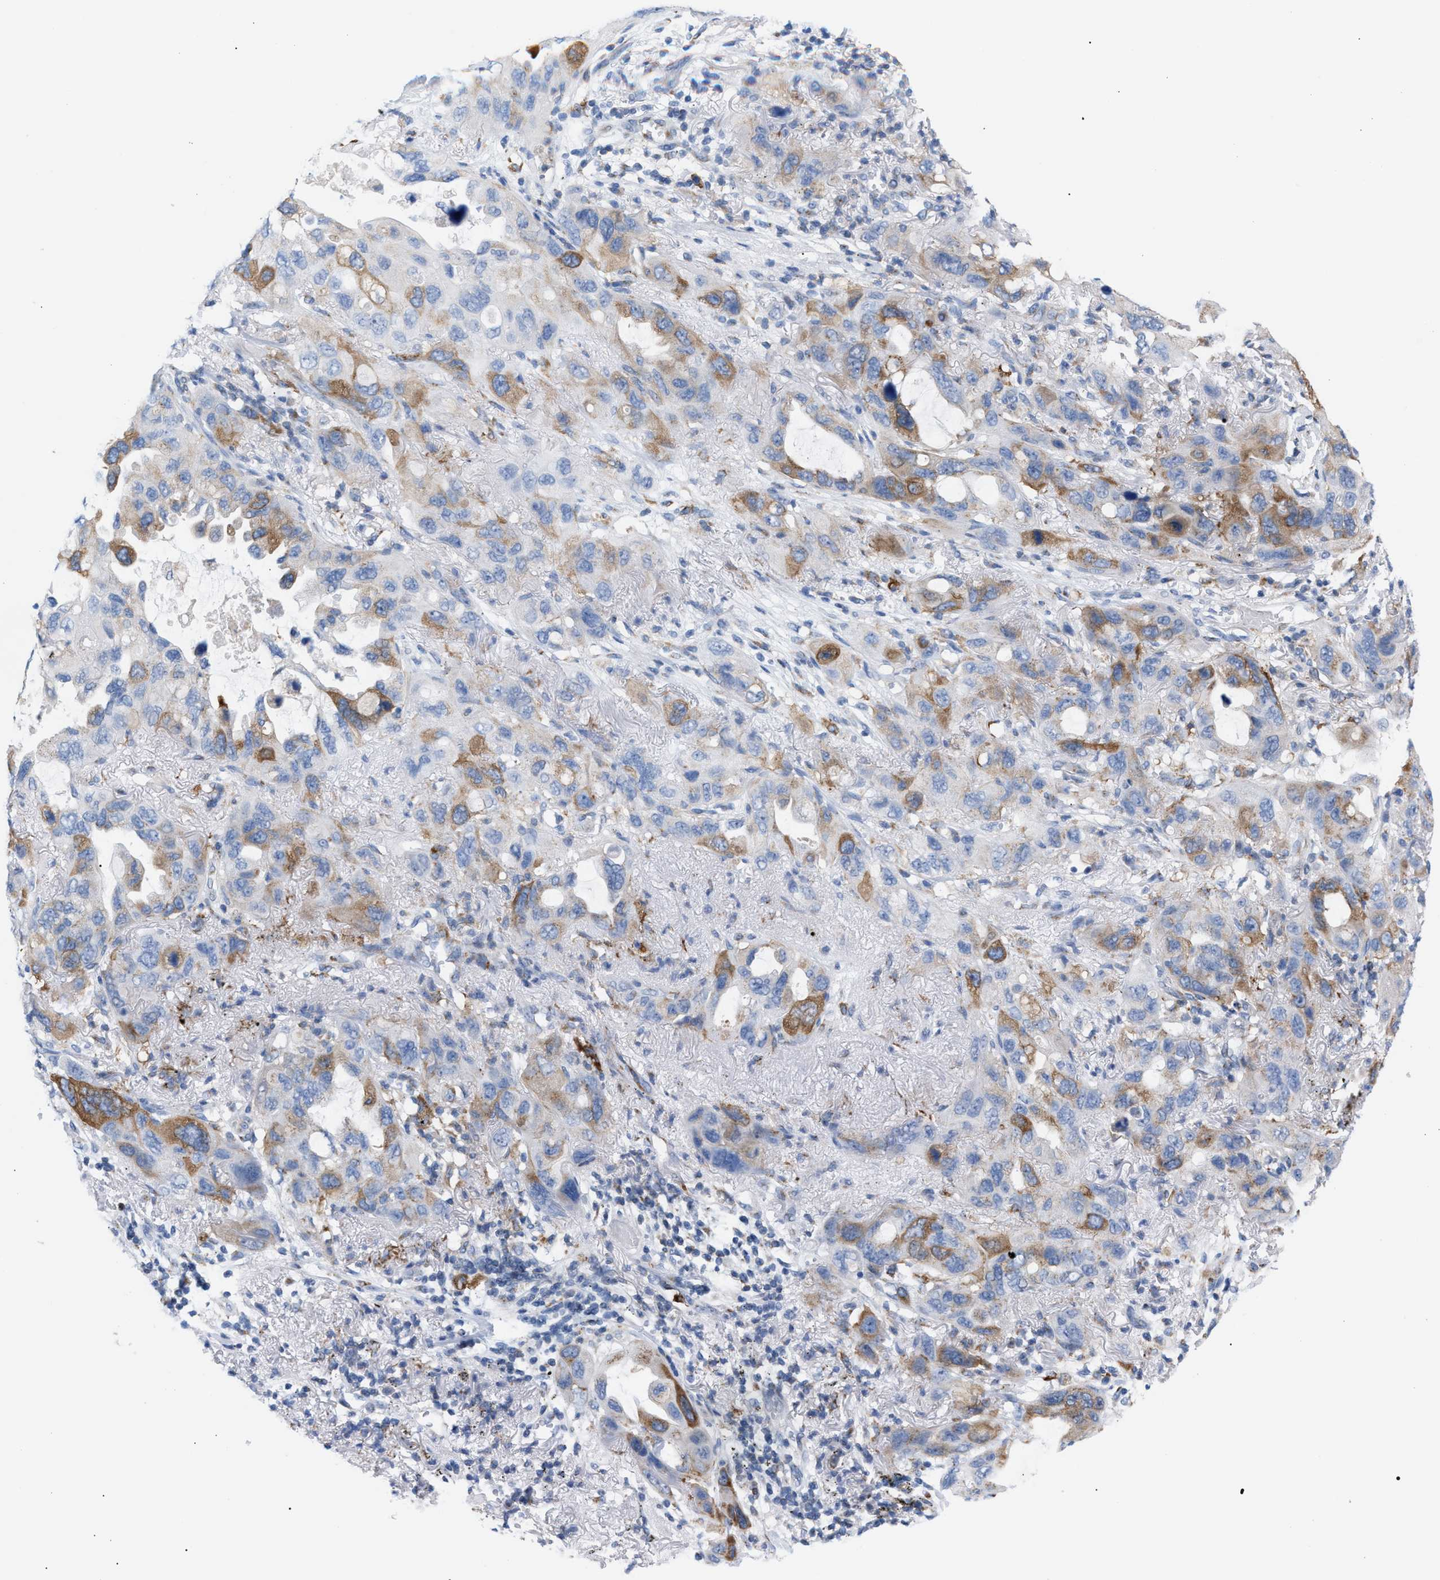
{"staining": {"intensity": "moderate", "quantity": "25%-75%", "location": "cytoplasmic/membranous"}, "tissue": "lung cancer", "cell_type": "Tumor cells", "image_type": "cancer", "snomed": [{"axis": "morphology", "description": "Squamous cell carcinoma, NOS"}, {"axis": "topography", "description": "Lung"}], "caption": "A brown stain shows moderate cytoplasmic/membranous expression of a protein in lung cancer (squamous cell carcinoma) tumor cells.", "gene": "TACC3", "patient": {"sex": "female", "age": 73}}